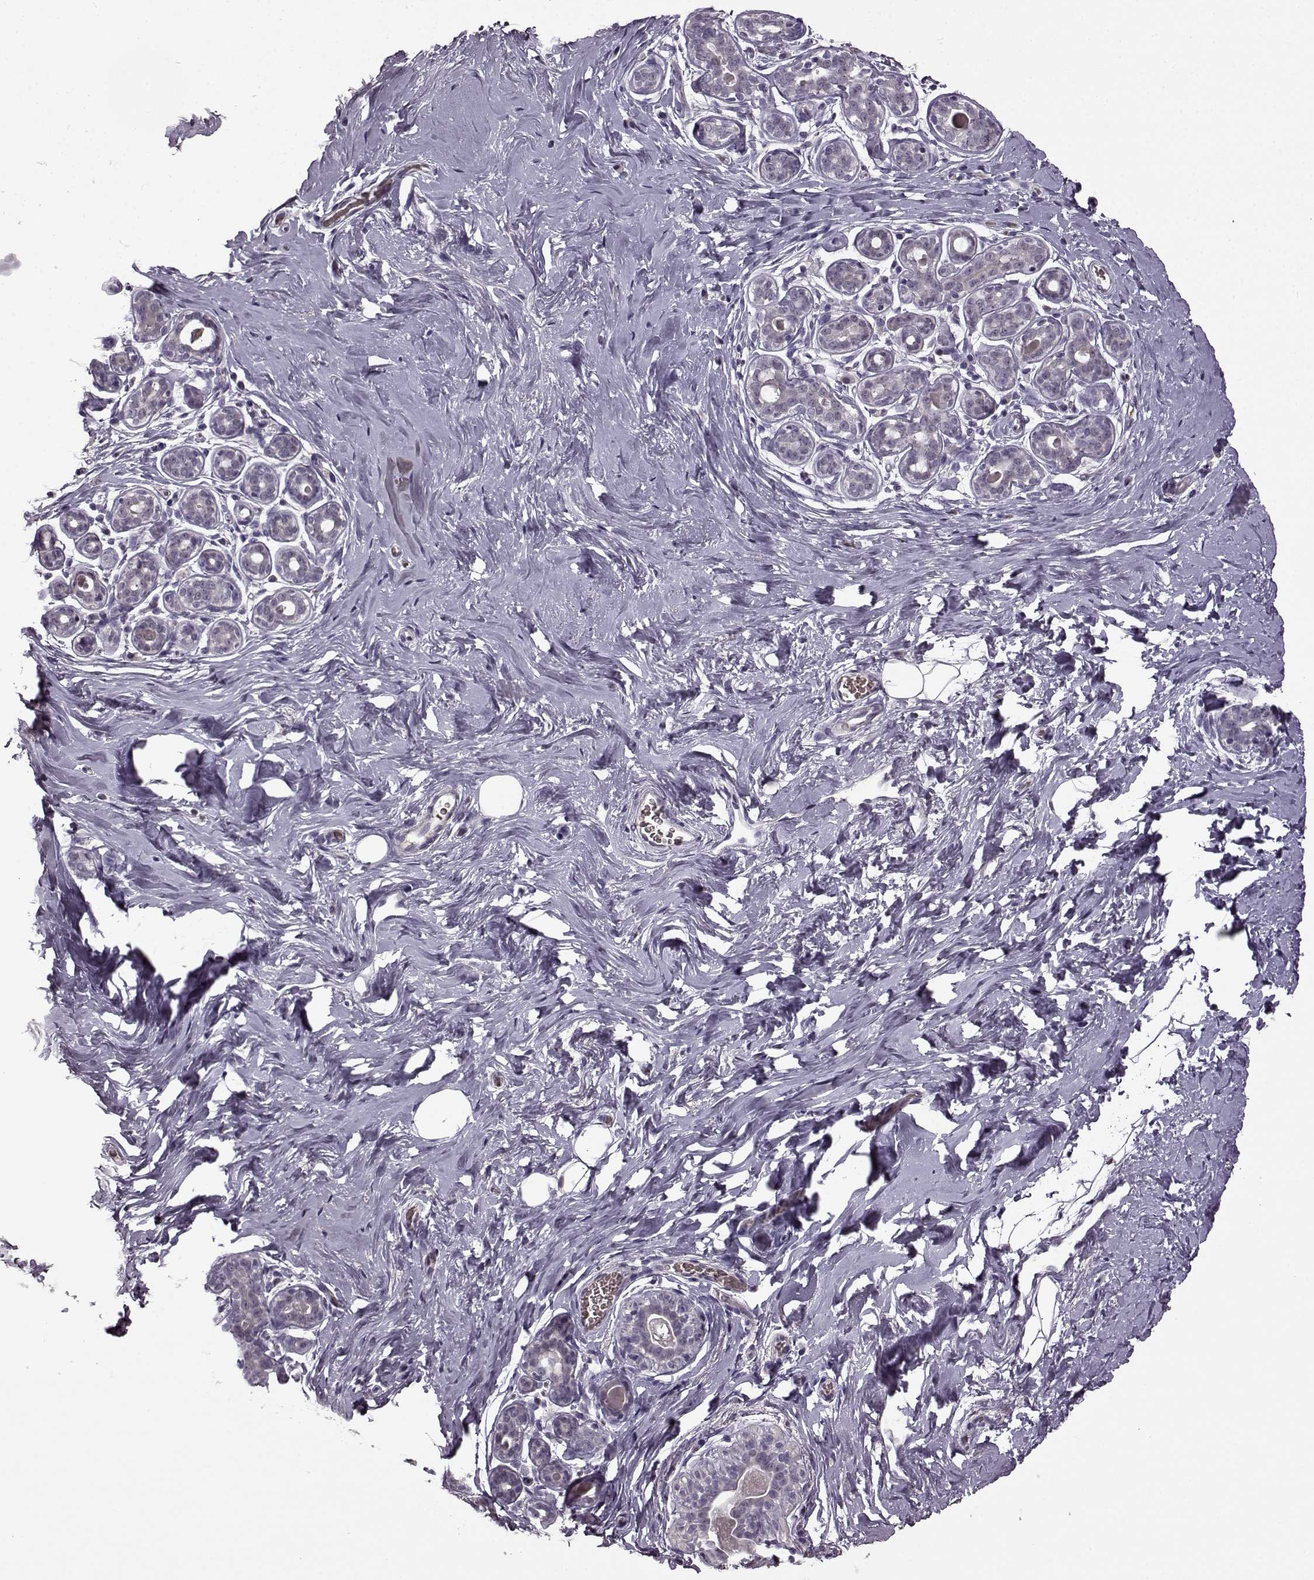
{"staining": {"intensity": "negative", "quantity": "none", "location": "none"}, "tissue": "breast", "cell_type": "Adipocytes", "image_type": "normal", "snomed": [{"axis": "morphology", "description": "Normal tissue, NOS"}, {"axis": "topography", "description": "Skin"}, {"axis": "topography", "description": "Breast"}], "caption": "This is a micrograph of immunohistochemistry staining of unremarkable breast, which shows no positivity in adipocytes.", "gene": "CNGA3", "patient": {"sex": "female", "age": 43}}